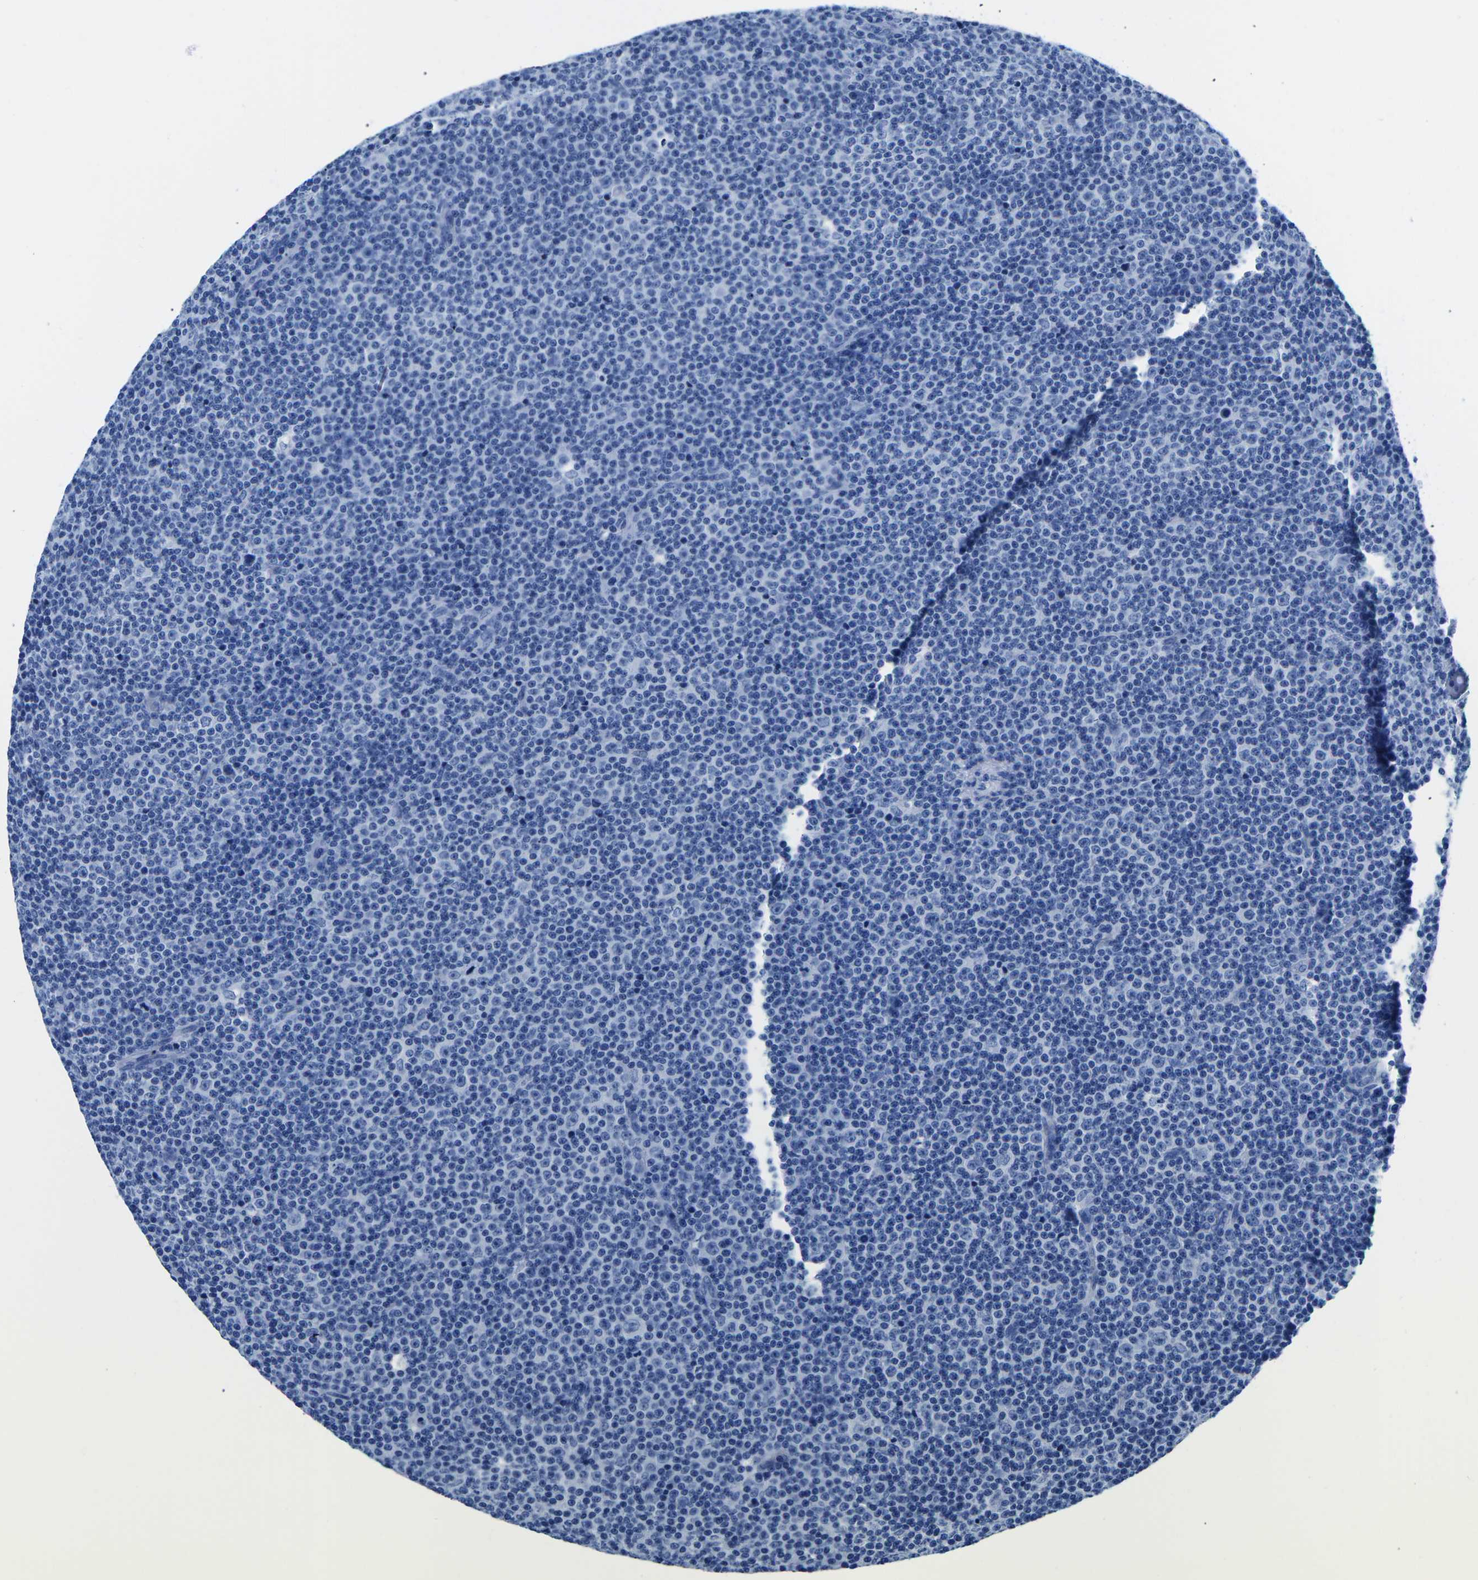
{"staining": {"intensity": "negative", "quantity": "none", "location": "none"}, "tissue": "lymphoma", "cell_type": "Tumor cells", "image_type": "cancer", "snomed": [{"axis": "morphology", "description": "Malignant lymphoma, non-Hodgkin's type, Low grade"}, {"axis": "topography", "description": "Lymph node"}], "caption": "Immunohistochemical staining of lymphoma demonstrates no significant staining in tumor cells.", "gene": "CYP1A2", "patient": {"sex": "female", "age": 67}}